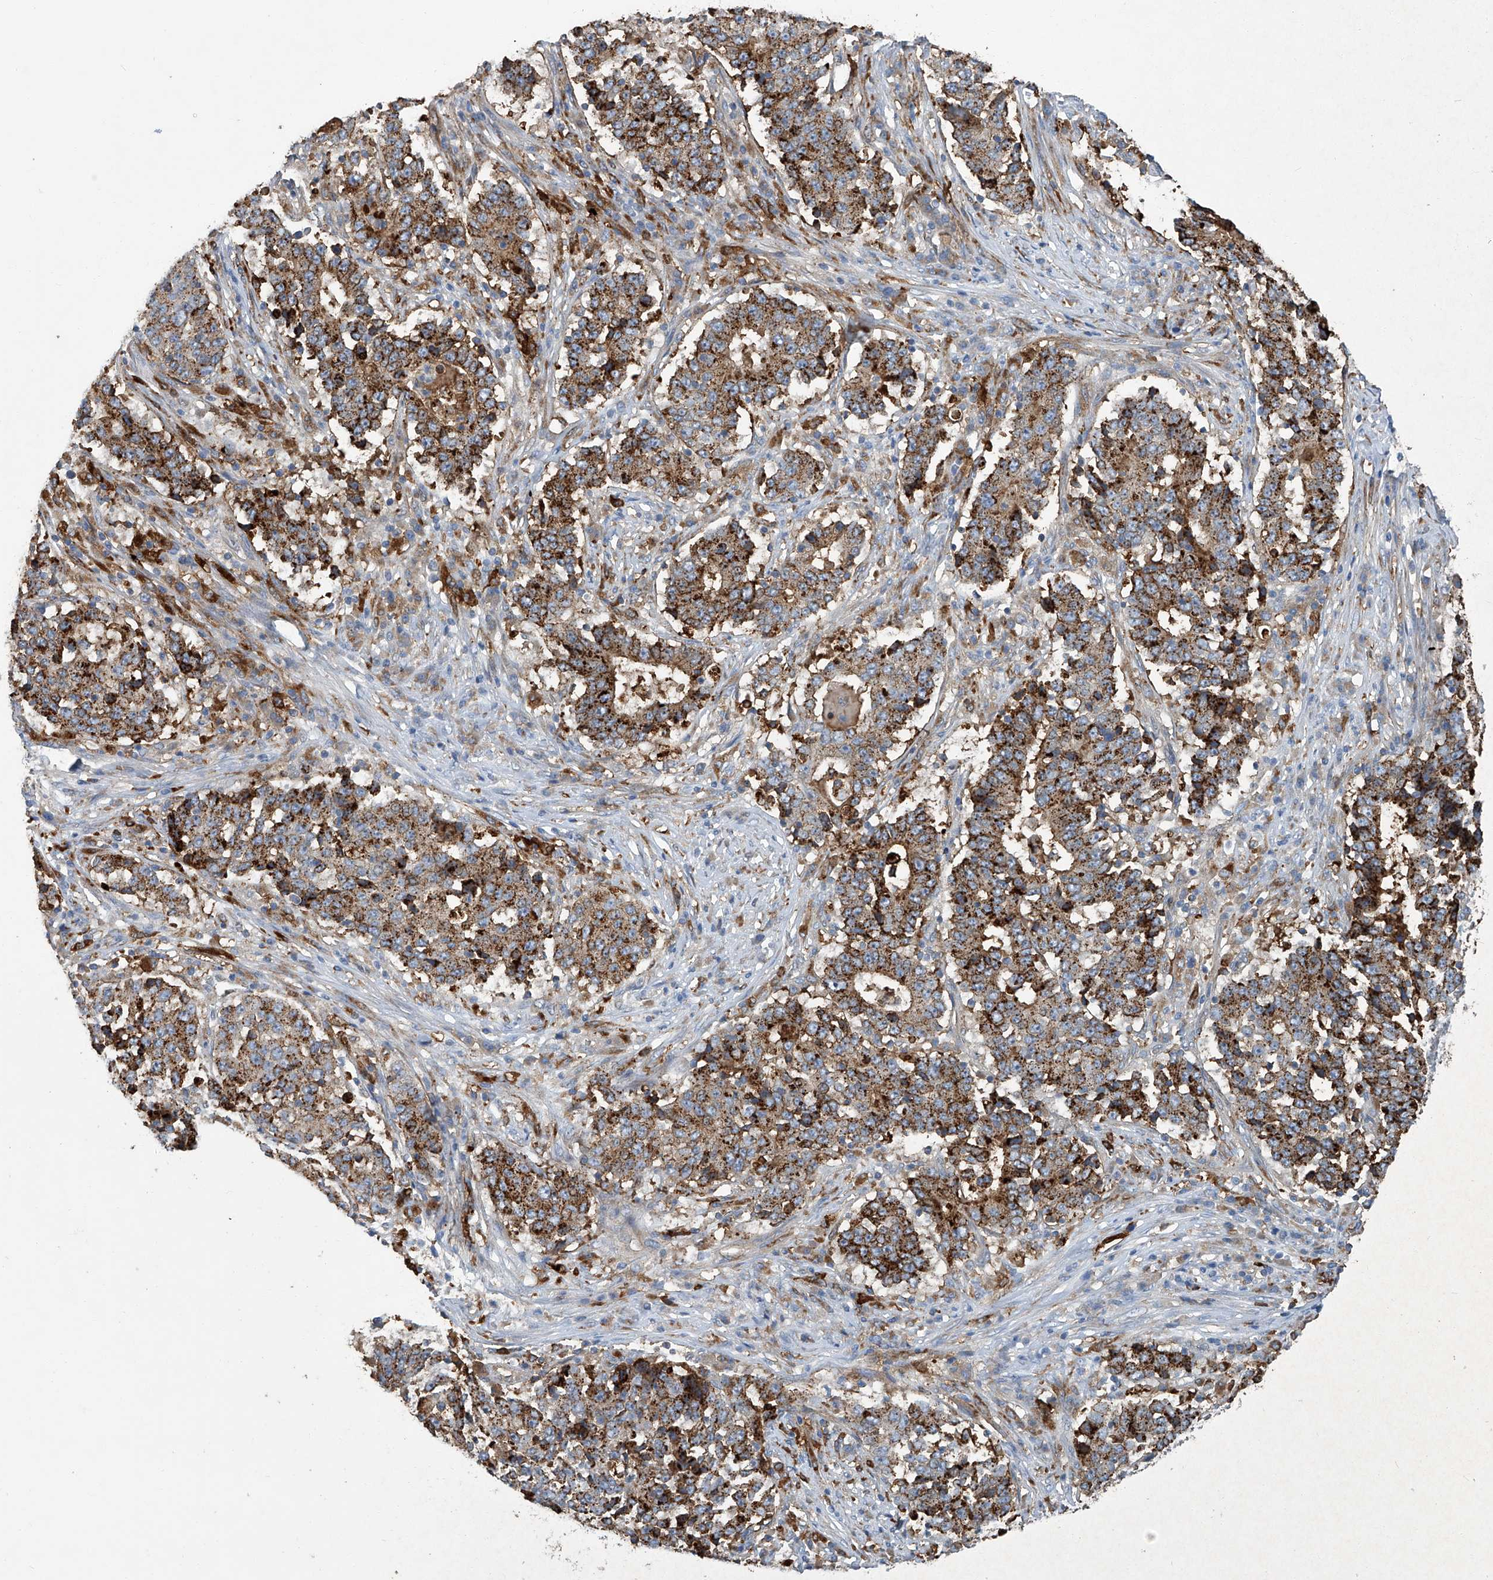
{"staining": {"intensity": "strong", "quantity": "25%-75%", "location": "cytoplasmic/membranous"}, "tissue": "stomach cancer", "cell_type": "Tumor cells", "image_type": "cancer", "snomed": [{"axis": "morphology", "description": "Adenocarcinoma, NOS"}, {"axis": "topography", "description": "Stomach"}], "caption": "Immunohistochemistry micrograph of stomach cancer stained for a protein (brown), which reveals high levels of strong cytoplasmic/membranous staining in approximately 25%-75% of tumor cells.", "gene": "FAM167A", "patient": {"sex": "male", "age": 59}}